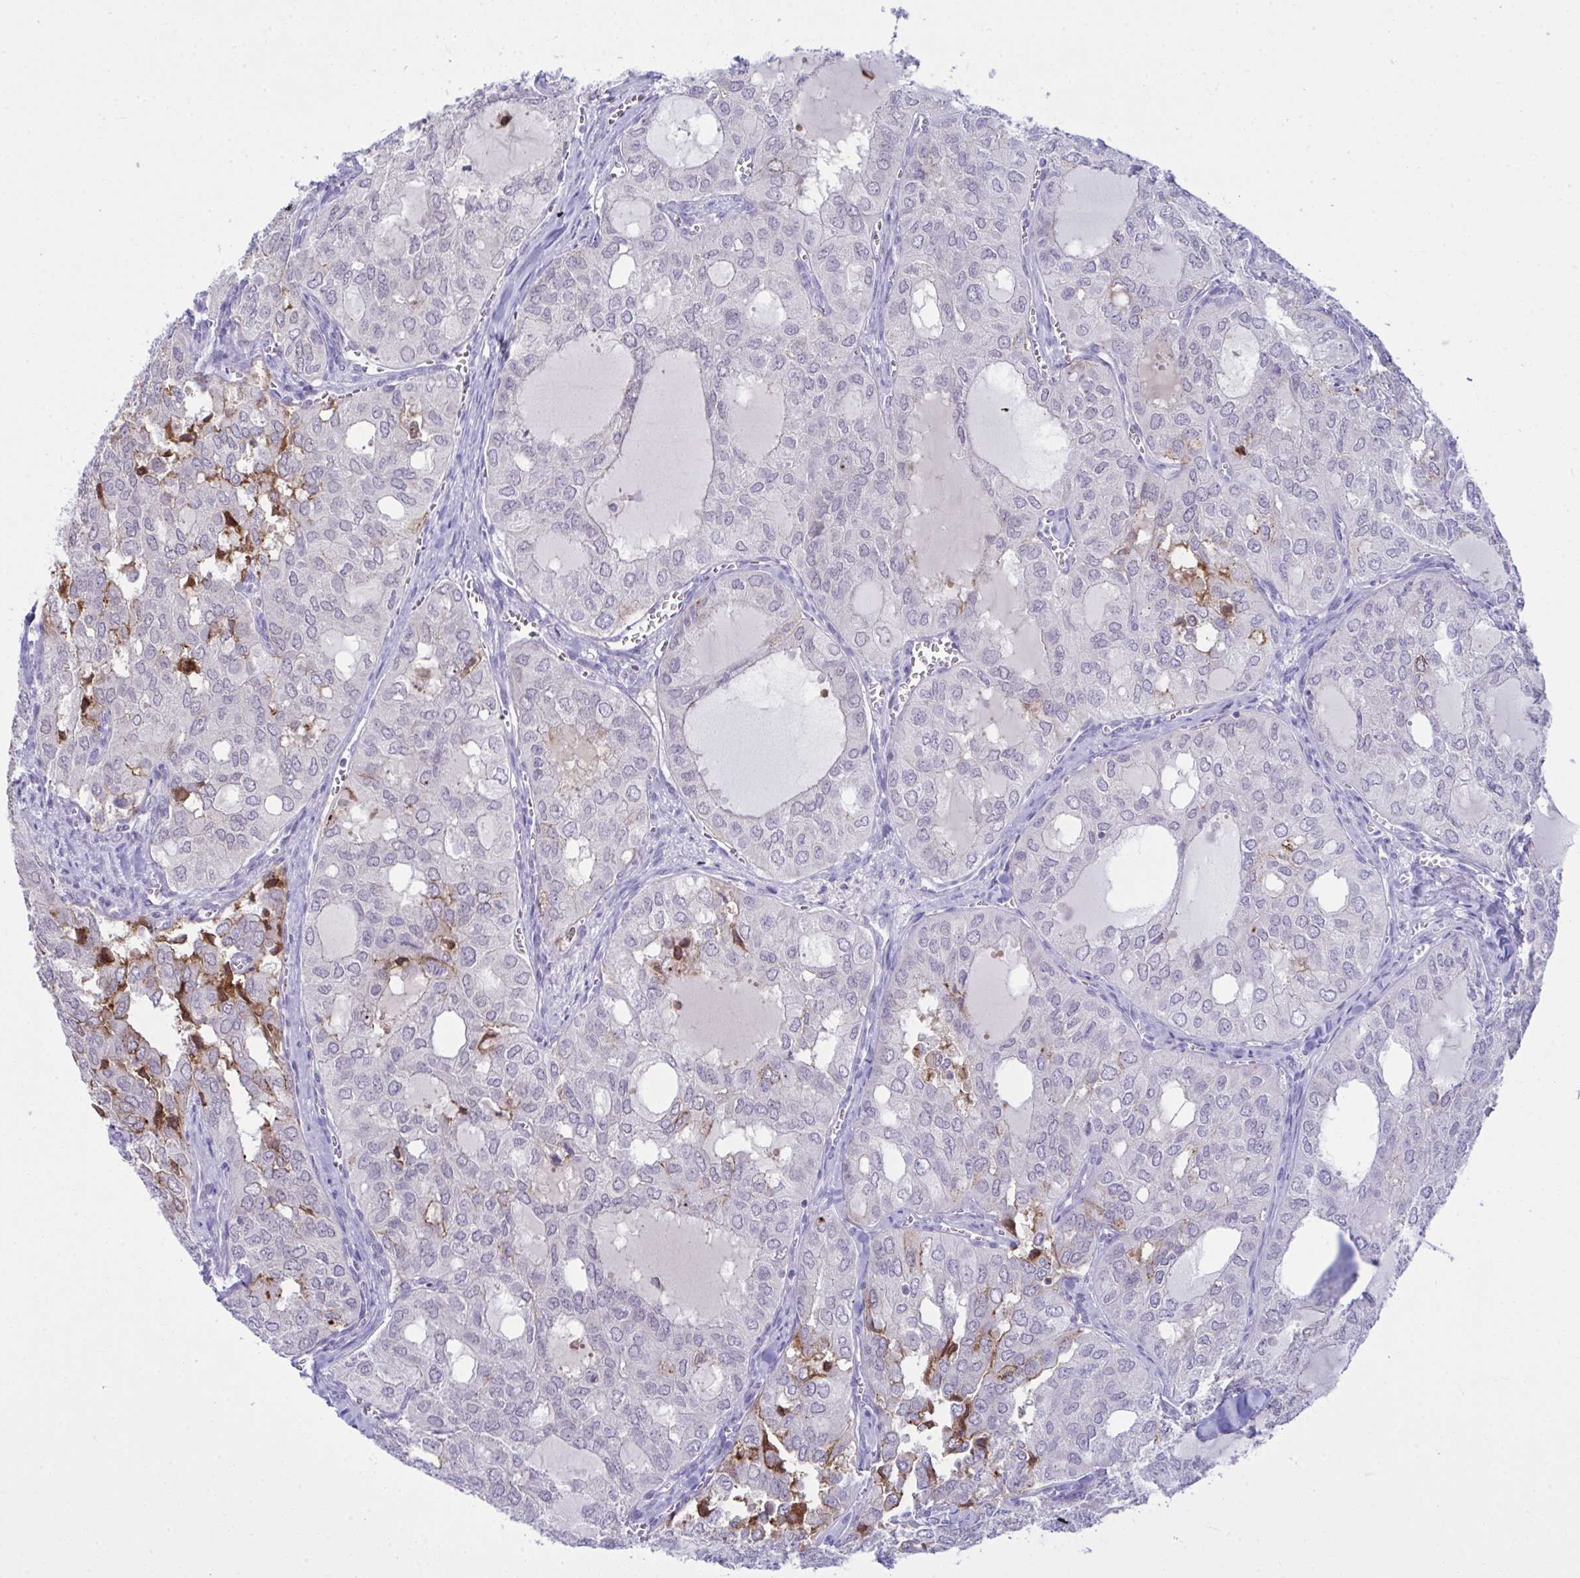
{"staining": {"intensity": "negative", "quantity": "none", "location": "none"}, "tissue": "thyroid cancer", "cell_type": "Tumor cells", "image_type": "cancer", "snomed": [{"axis": "morphology", "description": "Follicular adenoma carcinoma, NOS"}, {"axis": "topography", "description": "Thyroid gland"}], "caption": "The immunohistochemistry photomicrograph has no significant expression in tumor cells of thyroid follicular adenoma carcinoma tissue.", "gene": "RGPD5", "patient": {"sex": "male", "age": 75}}